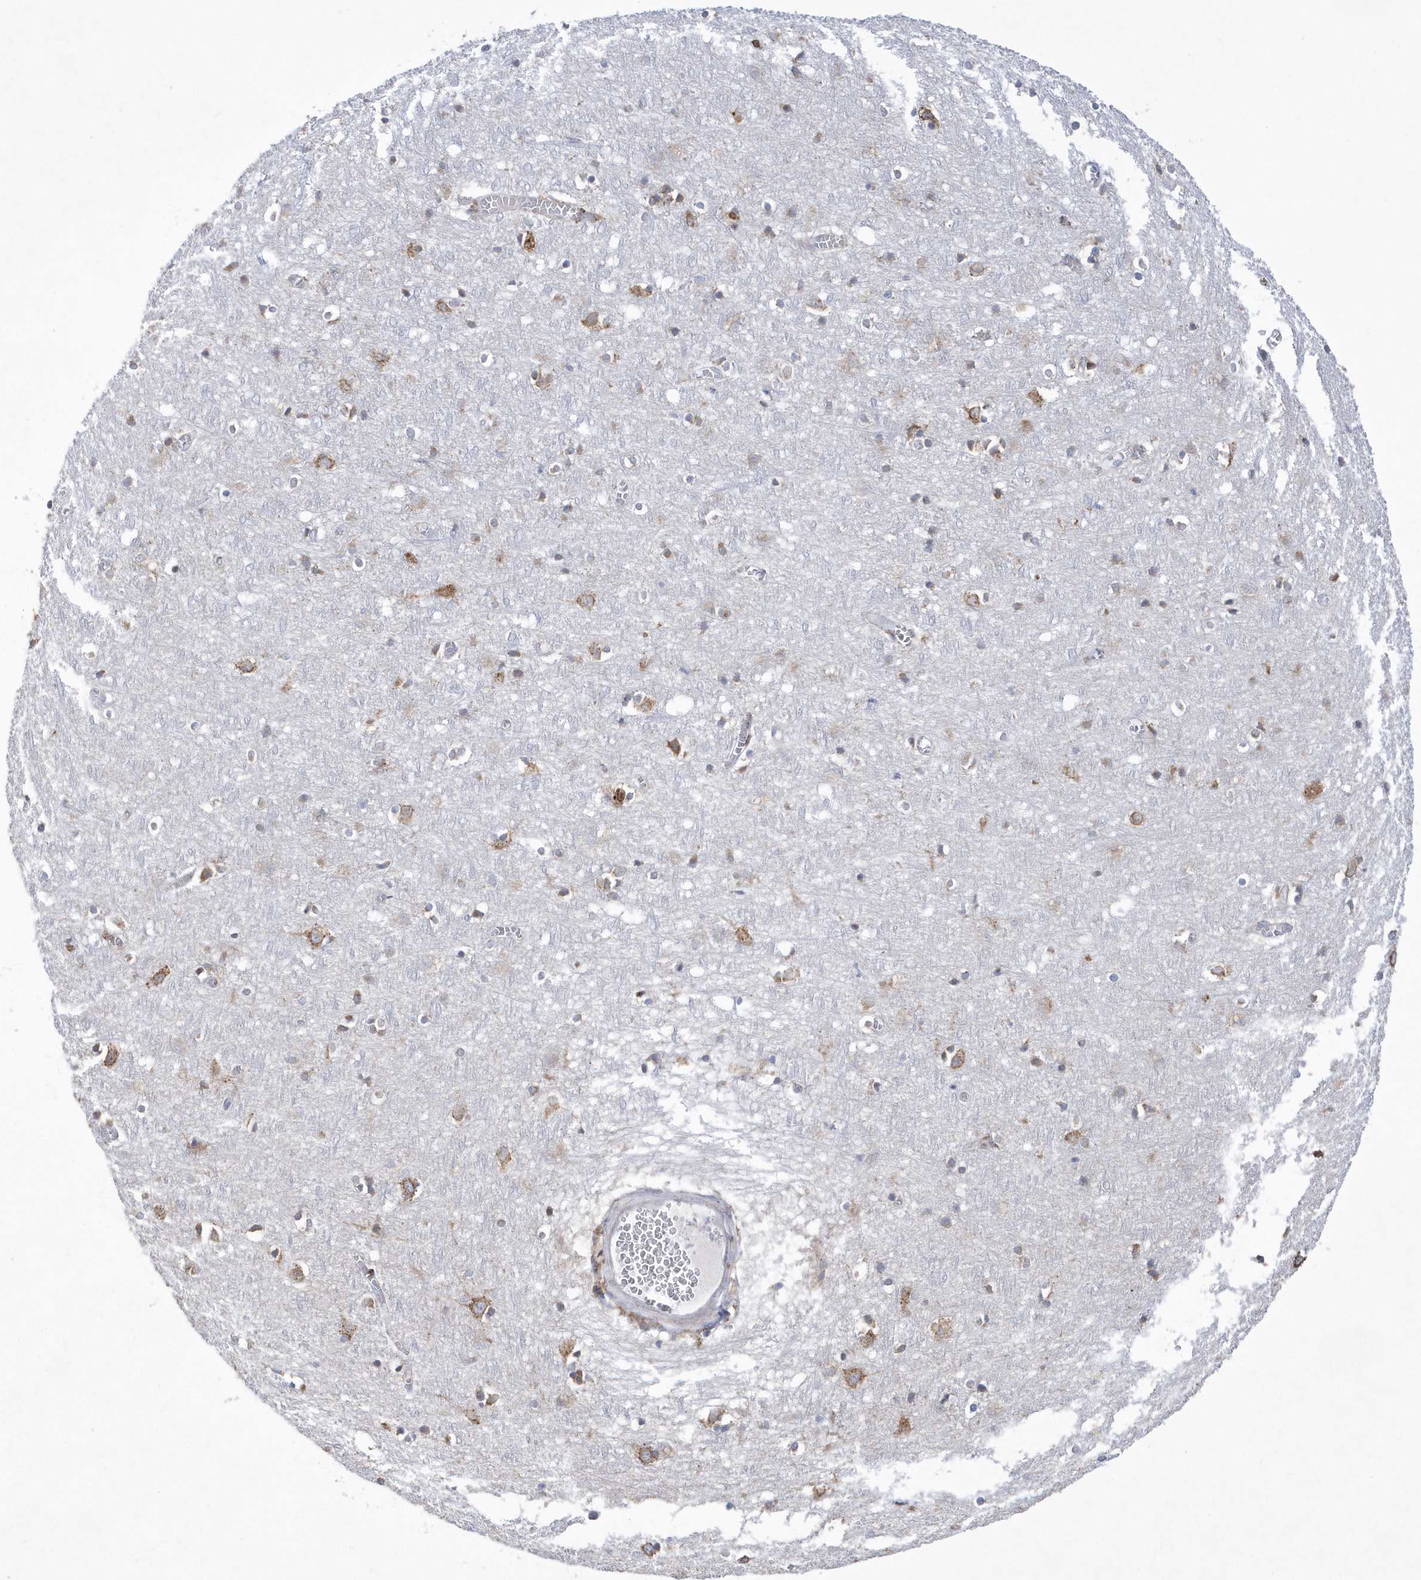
{"staining": {"intensity": "negative", "quantity": "none", "location": "none"}, "tissue": "cerebral cortex", "cell_type": "Endothelial cells", "image_type": "normal", "snomed": [{"axis": "morphology", "description": "Normal tissue, NOS"}, {"axis": "topography", "description": "Cerebral cortex"}], "caption": "Photomicrograph shows no protein expression in endothelial cells of benign cerebral cortex. (DAB (3,3'-diaminobenzidine) immunohistochemistry visualized using brightfield microscopy, high magnification).", "gene": "MED31", "patient": {"sex": "female", "age": 64}}